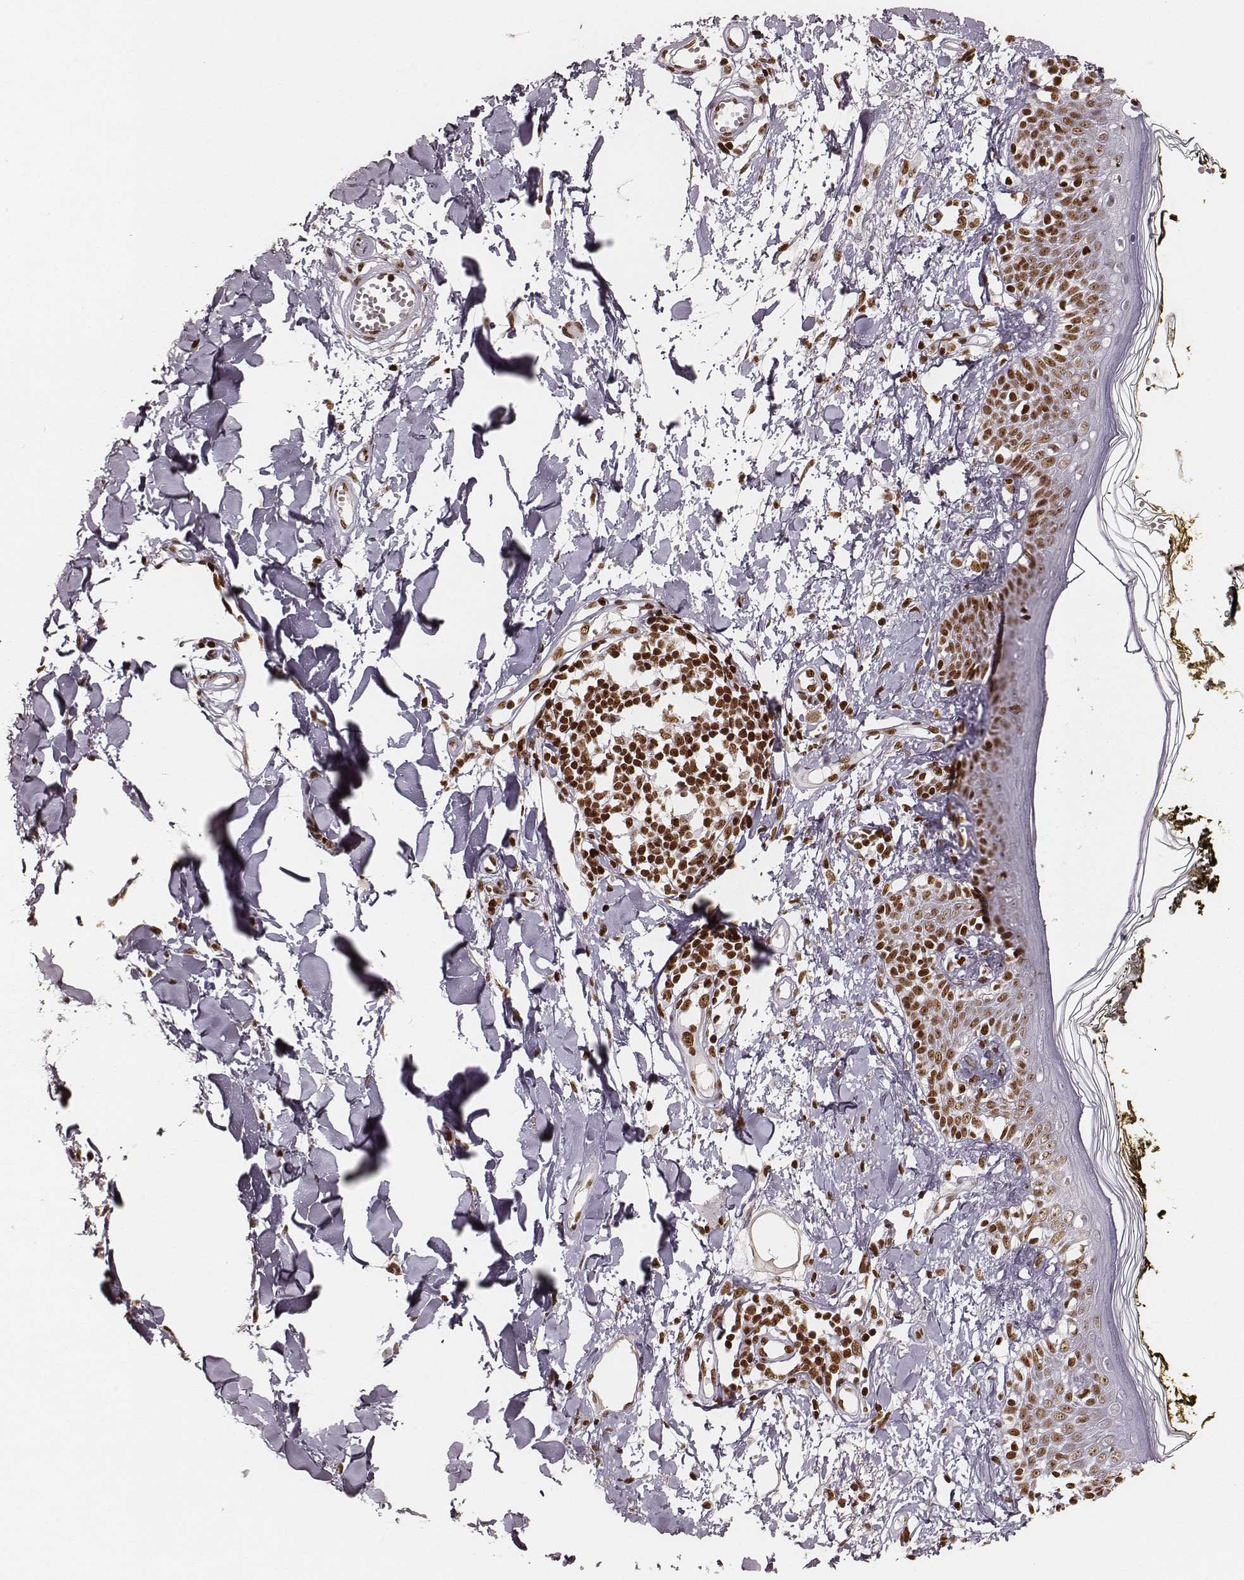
{"staining": {"intensity": "moderate", "quantity": ">75%", "location": "nuclear"}, "tissue": "skin", "cell_type": "Fibroblasts", "image_type": "normal", "snomed": [{"axis": "morphology", "description": "Normal tissue, NOS"}, {"axis": "topography", "description": "Skin"}], "caption": "A high-resolution histopathology image shows immunohistochemistry staining of benign skin, which reveals moderate nuclear staining in approximately >75% of fibroblasts. (DAB IHC, brown staining for protein, blue staining for nuclei).", "gene": "PARP1", "patient": {"sex": "male", "age": 76}}